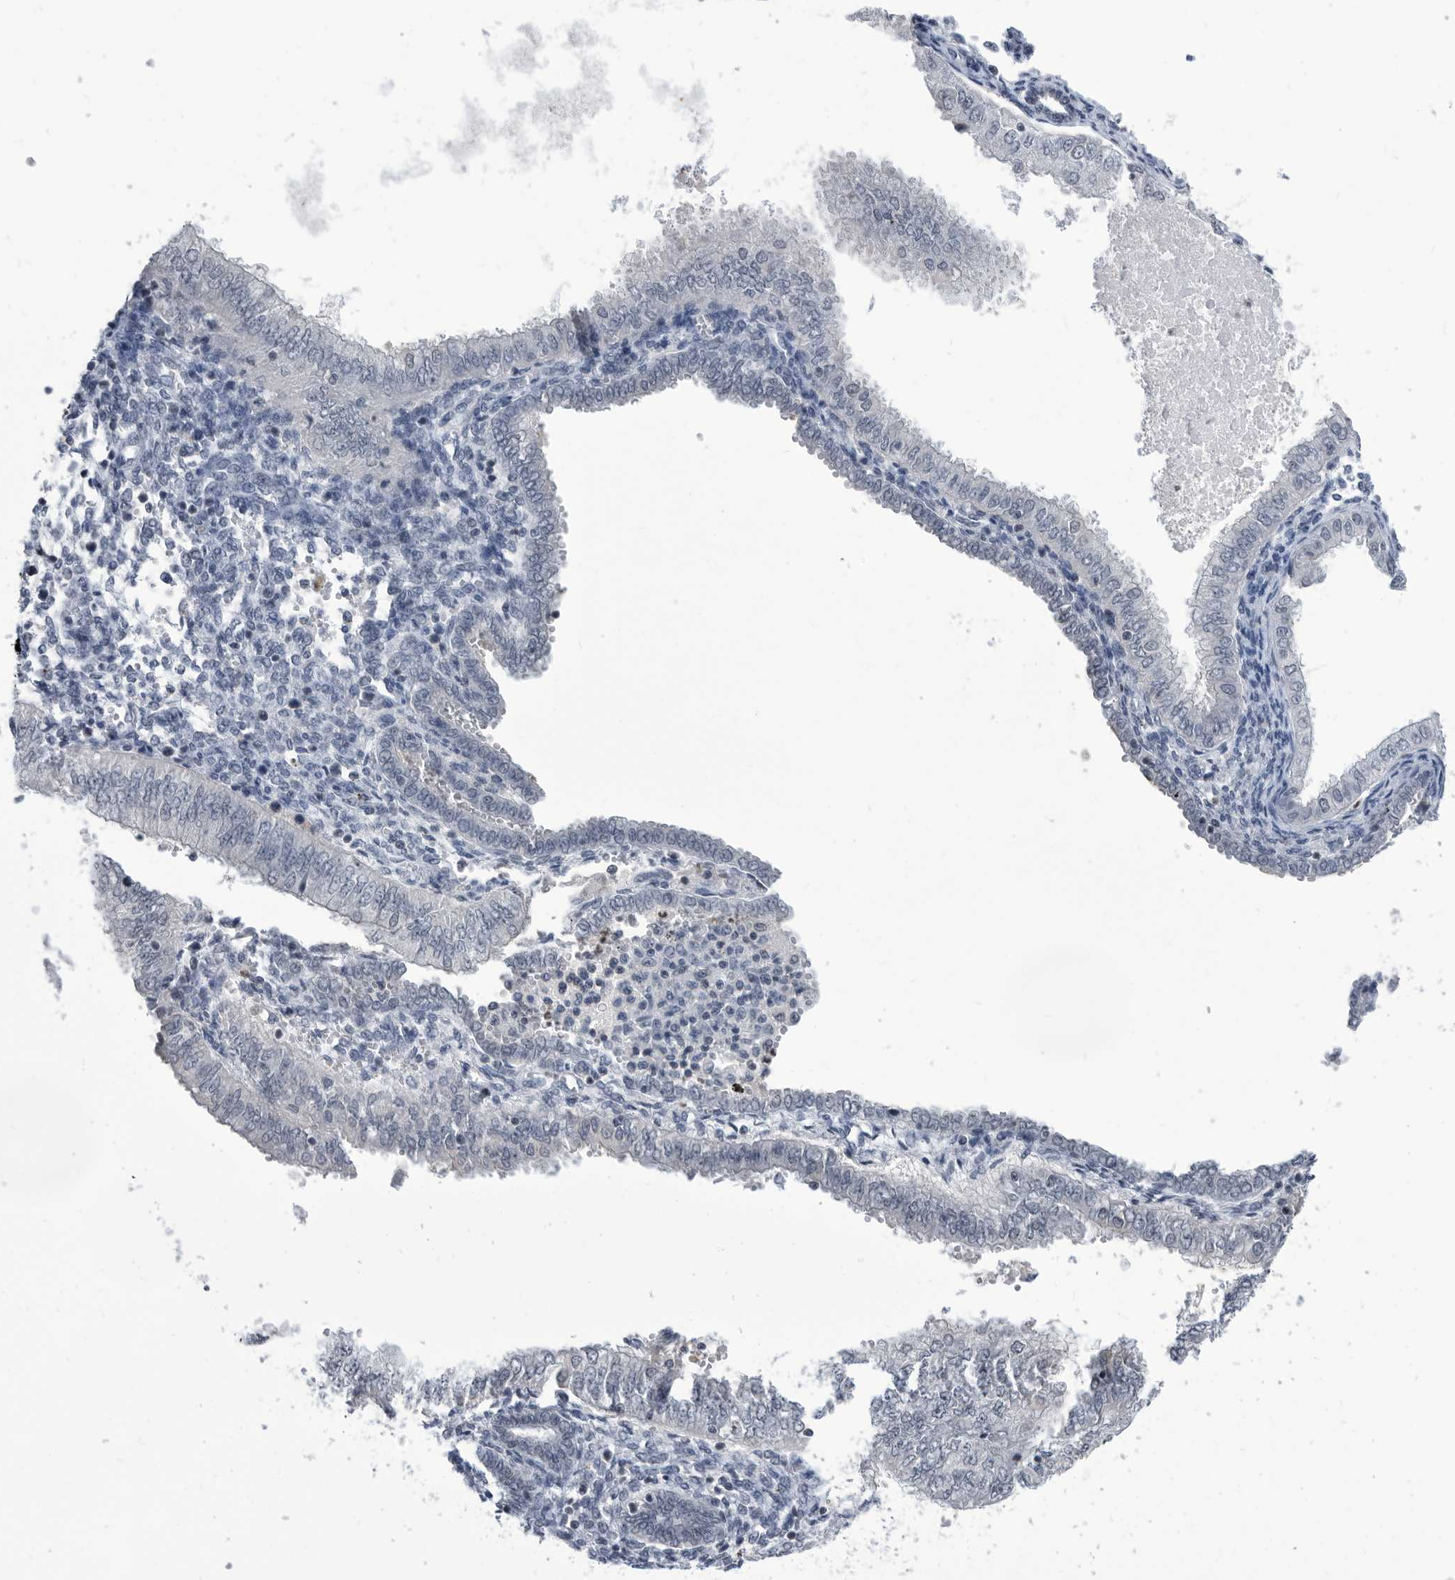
{"staining": {"intensity": "negative", "quantity": "none", "location": "none"}, "tissue": "endometrial cancer", "cell_type": "Tumor cells", "image_type": "cancer", "snomed": [{"axis": "morphology", "description": "Normal tissue, NOS"}, {"axis": "morphology", "description": "Adenocarcinoma, NOS"}, {"axis": "topography", "description": "Endometrium"}], "caption": "DAB (3,3'-diaminobenzidine) immunohistochemical staining of adenocarcinoma (endometrial) reveals no significant expression in tumor cells.", "gene": "TSTD1", "patient": {"sex": "female", "age": 53}}